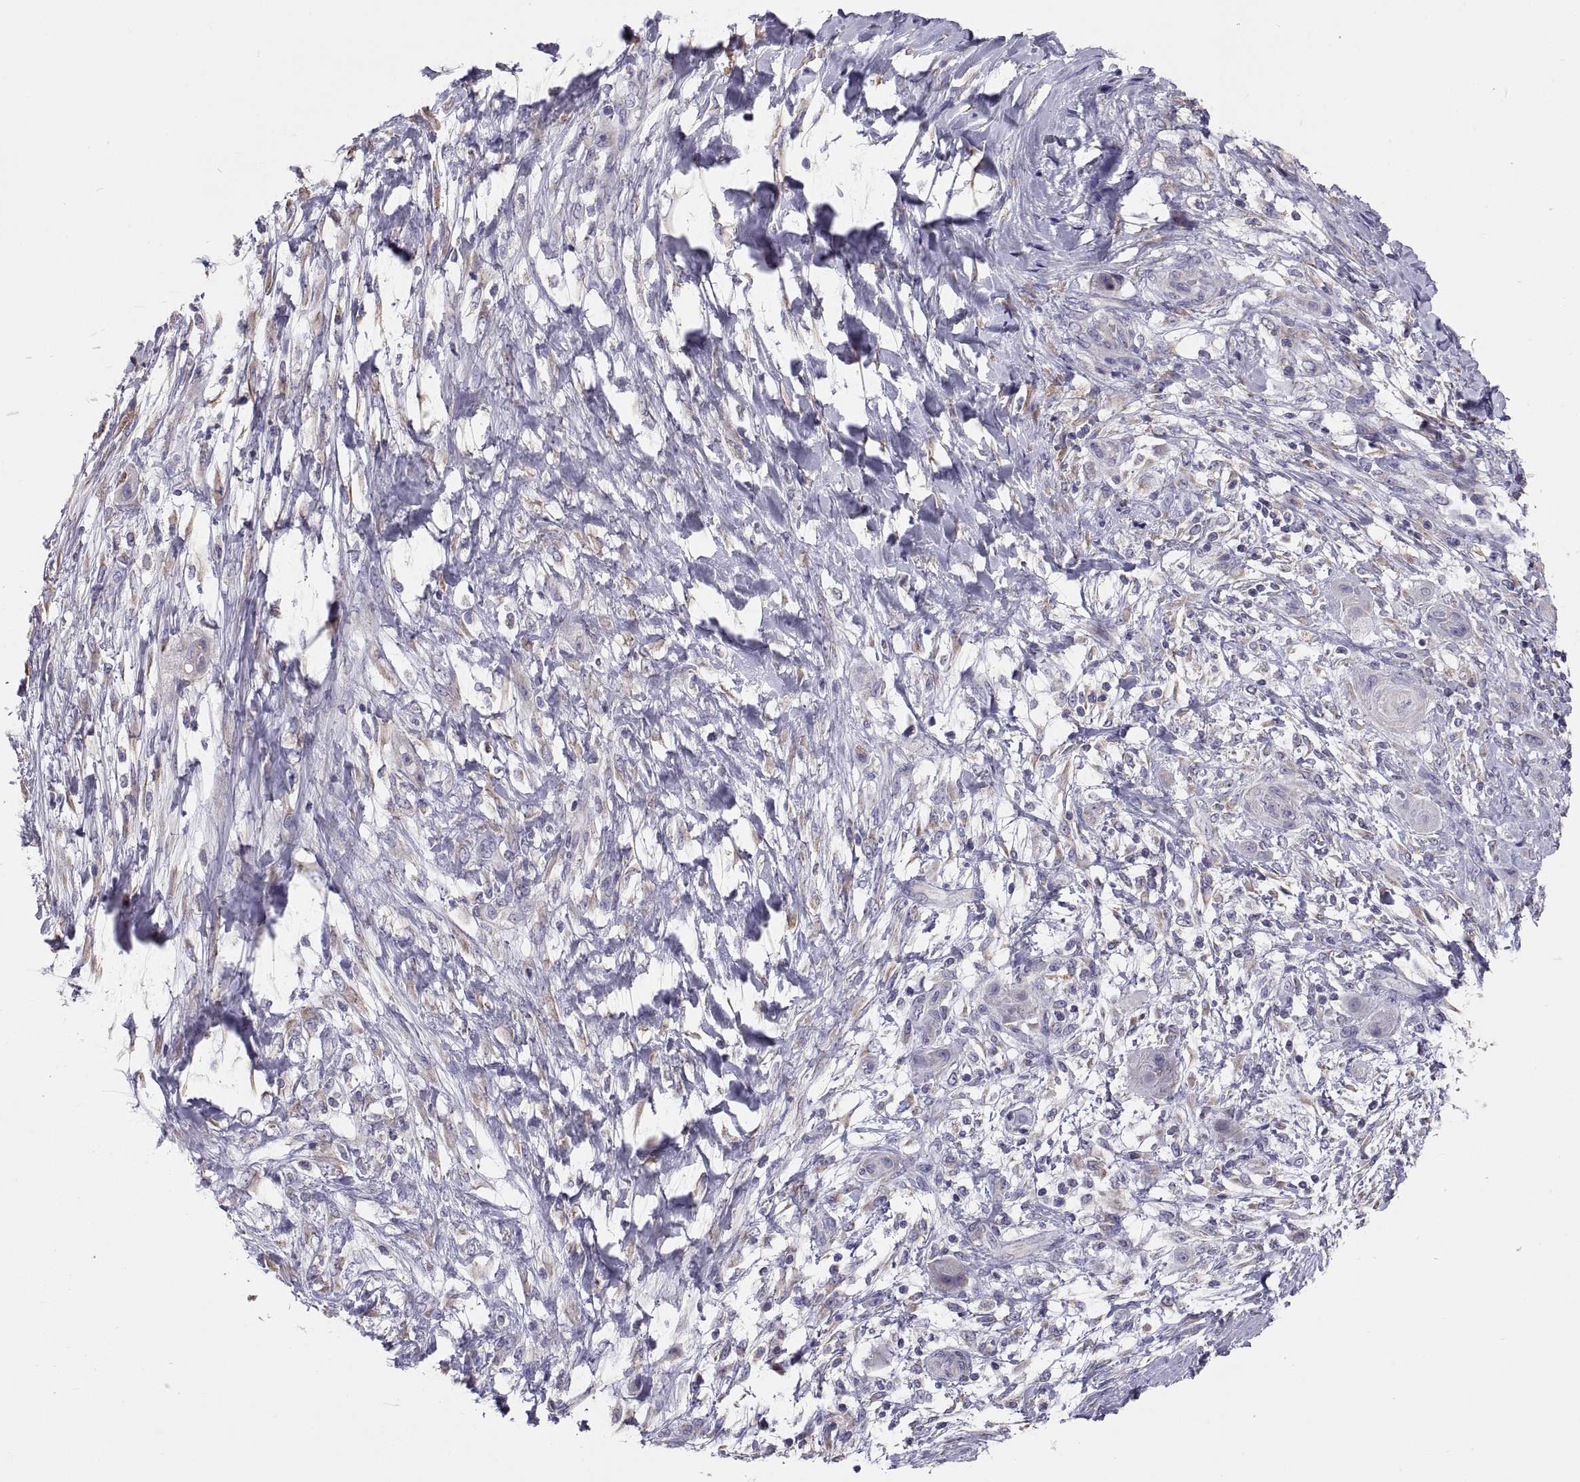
{"staining": {"intensity": "negative", "quantity": "none", "location": "none"}, "tissue": "skin cancer", "cell_type": "Tumor cells", "image_type": "cancer", "snomed": [{"axis": "morphology", "description": "Squamous cell carcinoma, NOS"}, {"axis": "topography", "description": "Skin"}], "caption": "High power microscopy micrograph of an immunohistochemistry (IHC) photomicrograph of skin cancer (squamous cell carcinoma), revealing no significant staining in tumor cells. (IHC, brightfield microscopy, high magnification).", "gene": "TNNC1", "patient": {"sex": "male", "age": 62}}